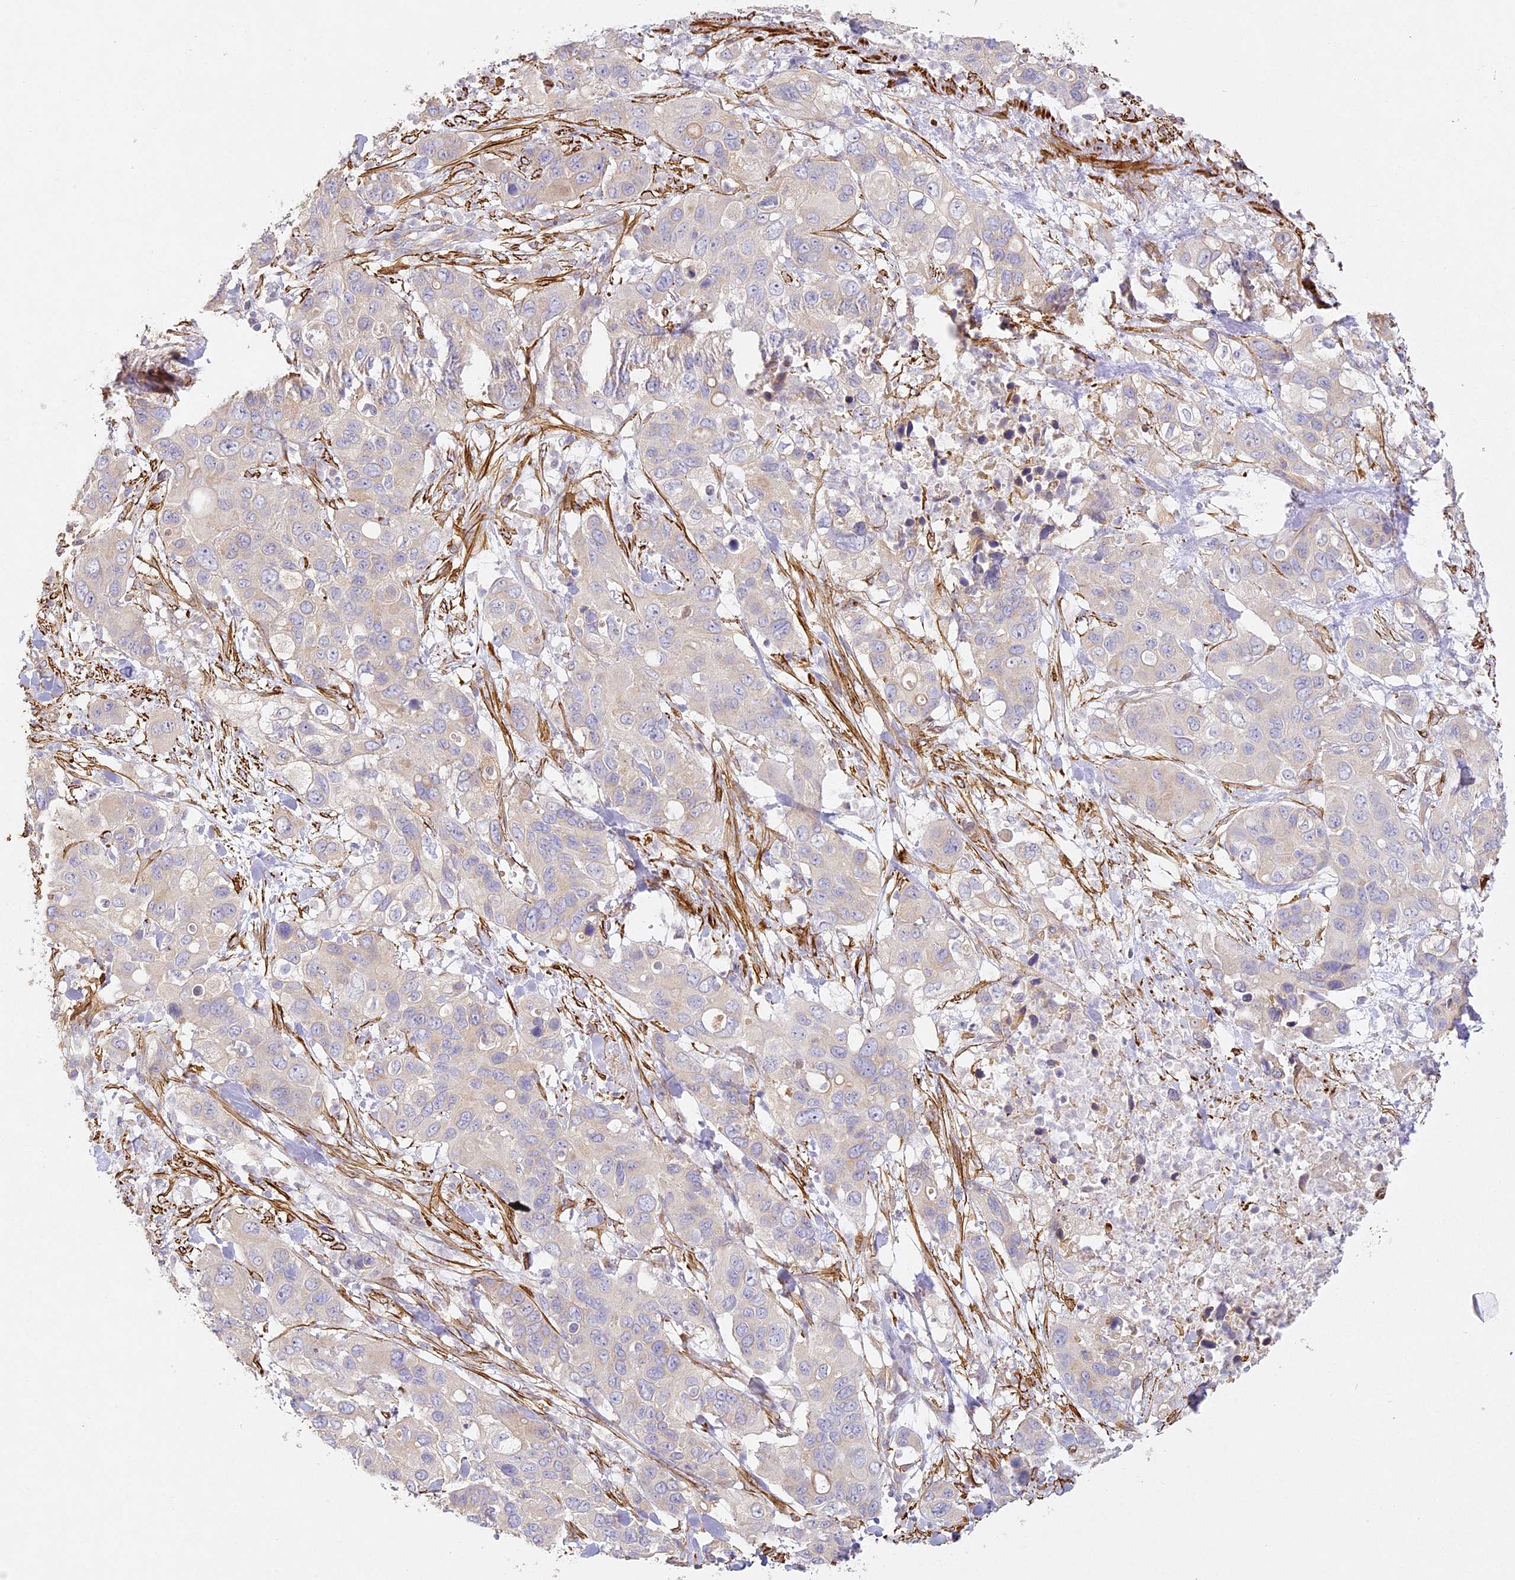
{"staining": {"intensity": "negative", "quantity": "none", "location": "none"}, "tissue": "pancreatic cancer", "cell_type": "Tumor cells", "image_type": "cancer", "snomed": [{"axis": "morphology", "description": "Adenocarcinoma, NOS"}, {"axis": "topography", "description": "Pancreas"}], "caption": "Tumor cells are negative for protein expression in human pancreatic cancer (adenocarcinoma).", "gene": "MED28", "patient": {"sex": "female", "age": 71}}